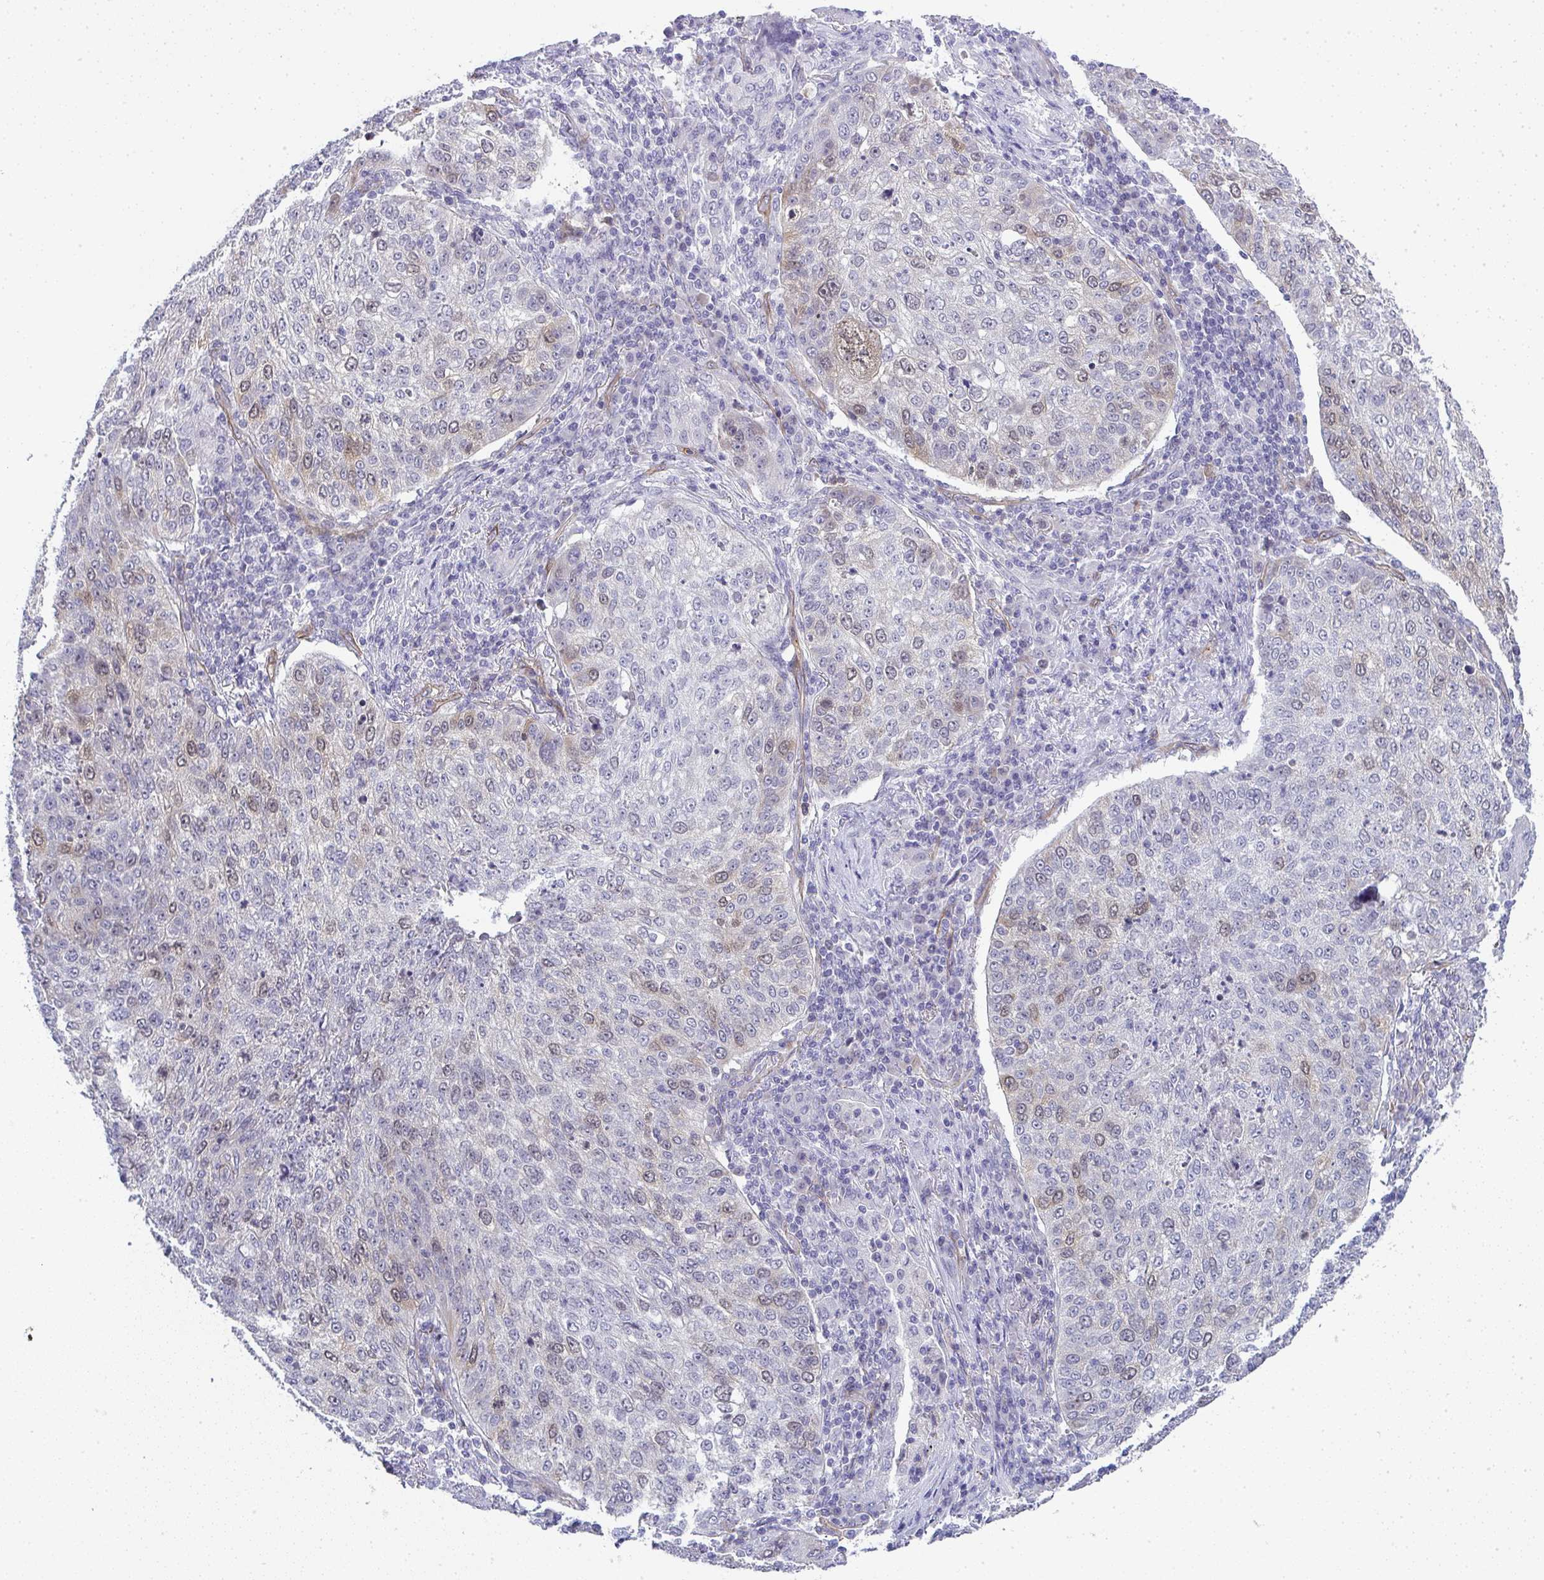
{"staining": {"intensity": "moderate", "quantity": "<25%", "location": "cytoplasmic/membranous,nuclear"}, "tissue": "lung cancer", "cell_type": "Tumor cells", "image_type": "cancer", "snomed": [{"axis": "morphology", "description": "Squamous cell carcinoma, NOS"}, {"axis": "topography", "description": "Lung"}], "caption": "Protein expression analysis of human lung squamous cell carcinoma reveals moderate cytoplasmic/membranous and nuclear staining in about <25% of tumor cells.", "gene": "UBE2S", "patient": {"sex": "male", "age": 63}}